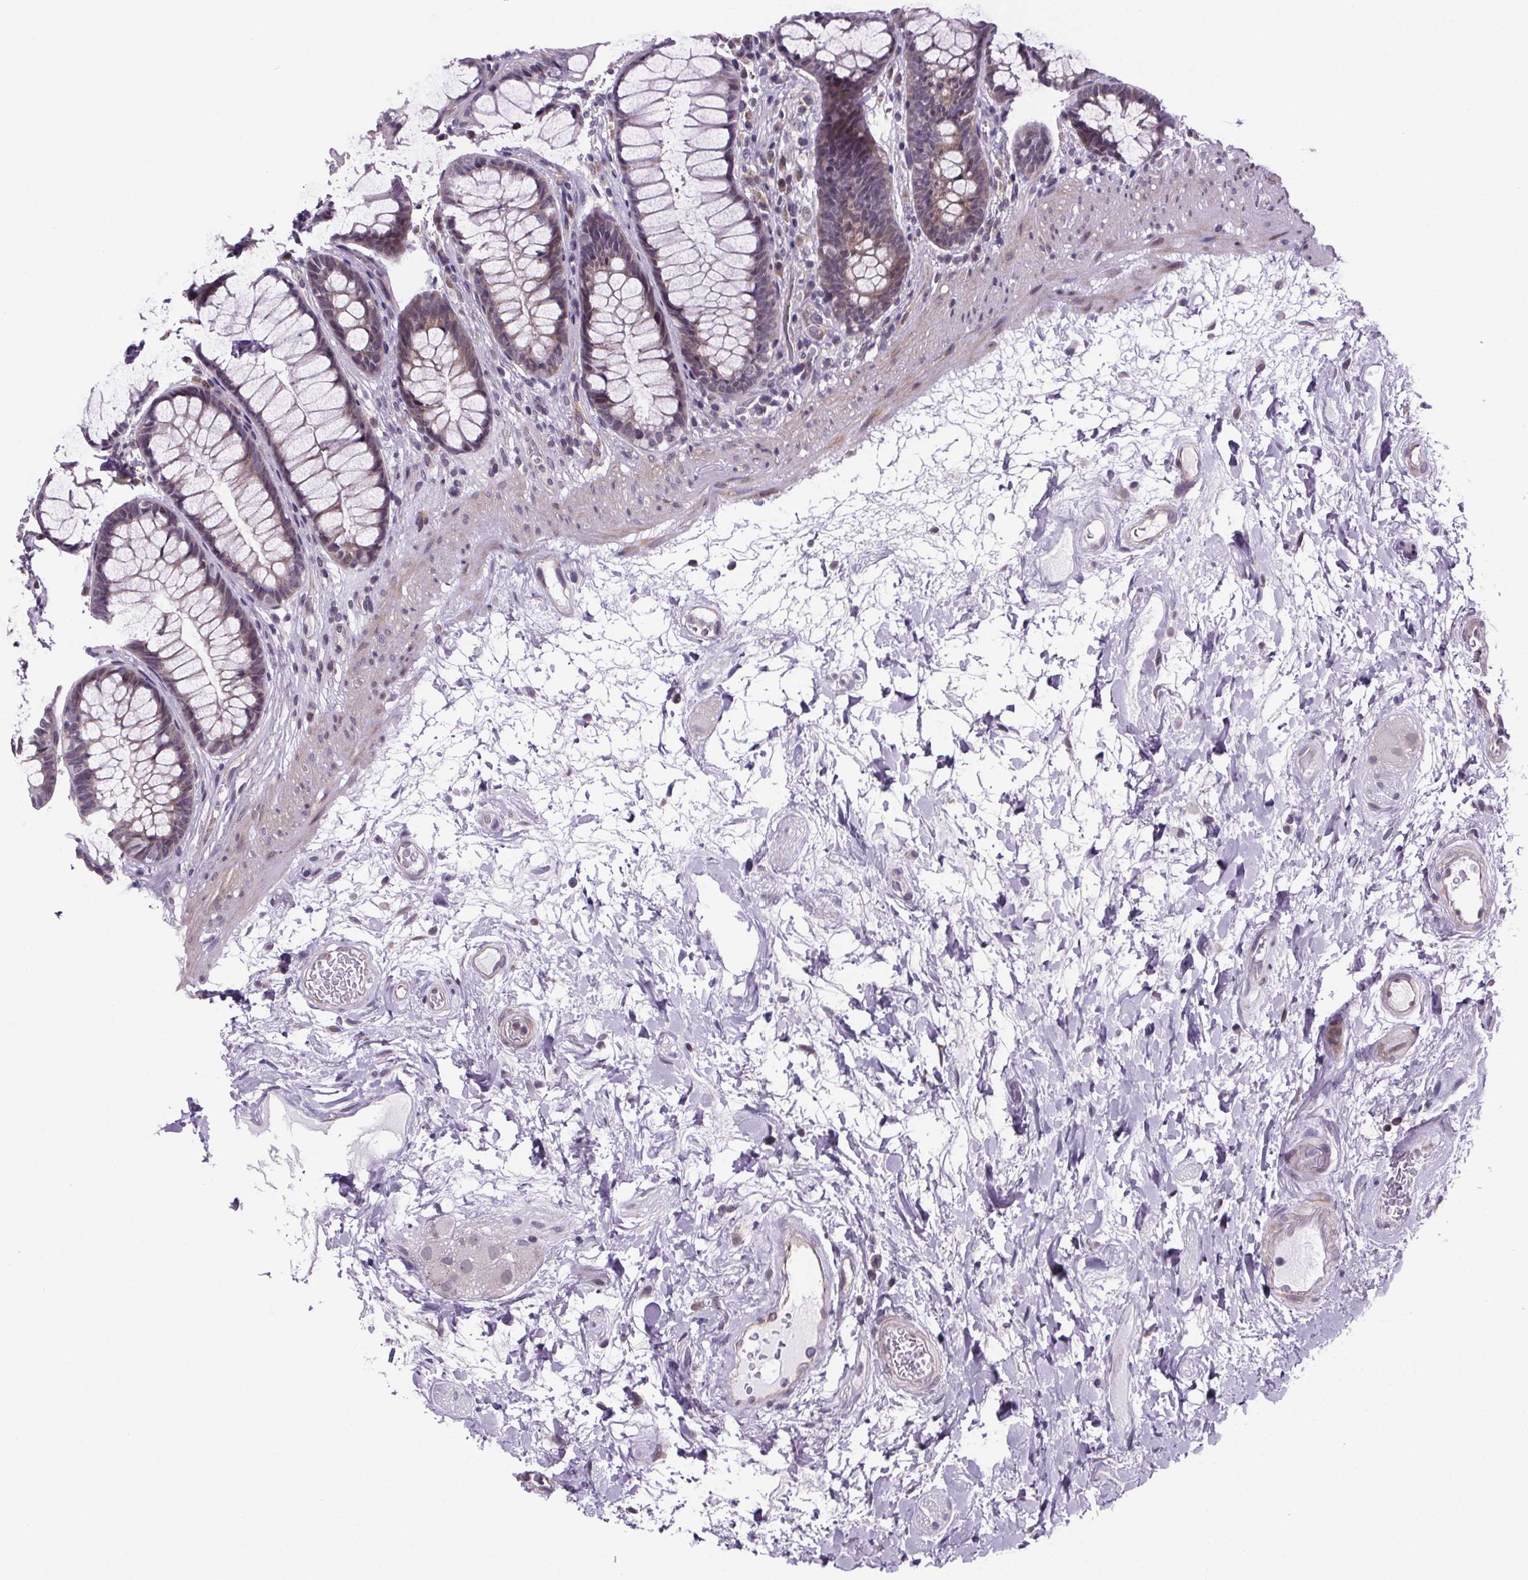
{"staining": {"intensity": "negative", "quantity": "none", "location": "none"}, "tissue": "rectum", "cell_type": "Glandular cells", "image_type": "normal", "snomed": [{"axis": "morphology", "description": "Normal tissue, NOS"}, {"axis": "topography", "description": "Rectum"}], "caption": "Immunohistochemistry image of normal rectum: human rectum stained with DAB exhibits no significant protein positivity in glandular cells.", "gene": "TTC12", "patient": {"sex": "male", "age": 72}}